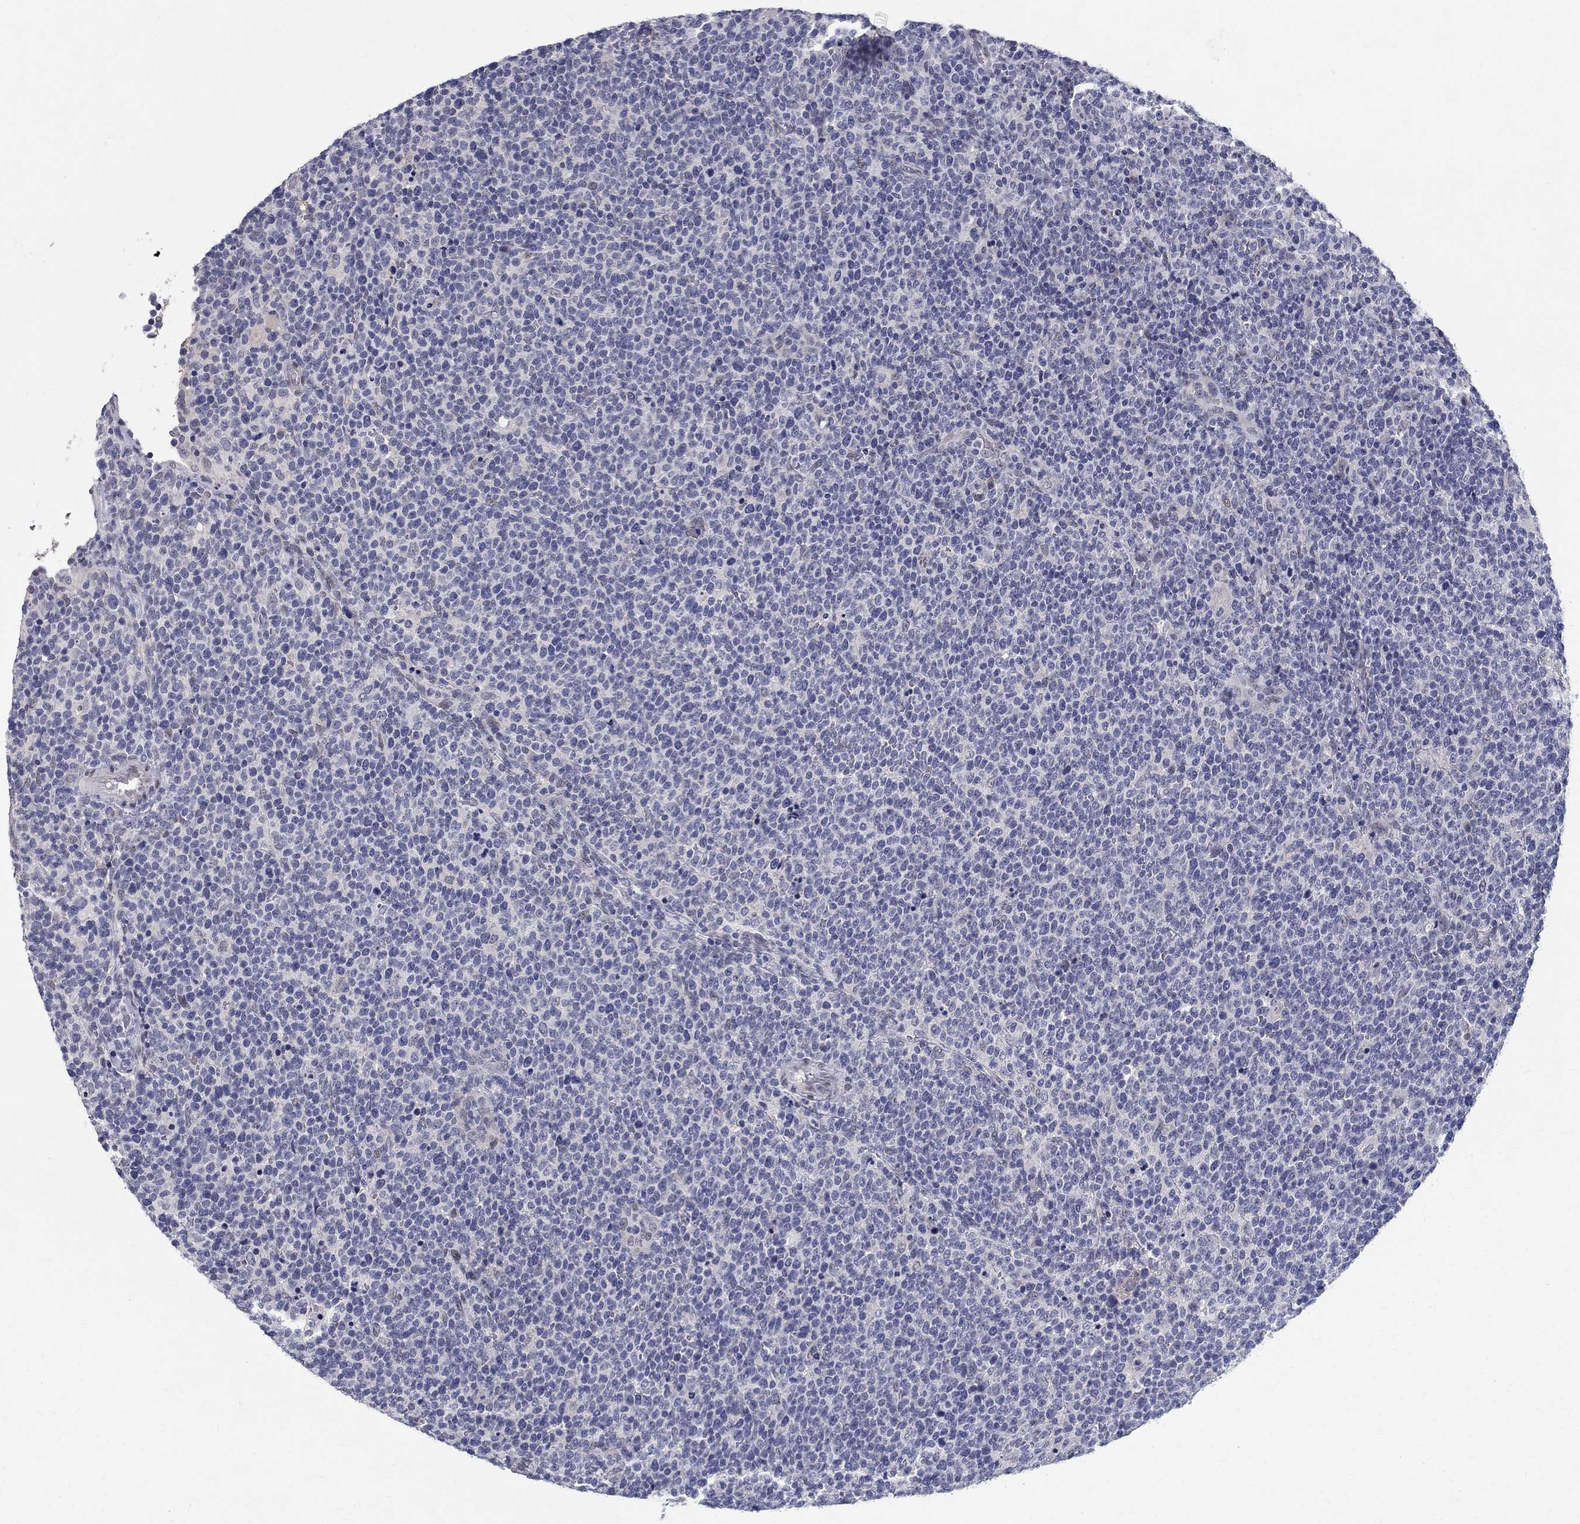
{"staining": {"intensity": "negative", "quantity": "none", "location": "none"}, "tissue": "lymphoma", "cell_type": "Tumor cells", "image_type": "cancer", "snomed": [{"axis": "morphology", "description": "Malignant lymphoma, non-Hodgkin's type, High grade"}, {"axis": "topography", "description": "Lymph node"}], "caption": "IHC photomicrograph of lymphoma stained for a protein (brown), which exhibits no expression in tumor cells.", "gene": "RBFOX1", "patient": {"sex": "male", "age": 61}}